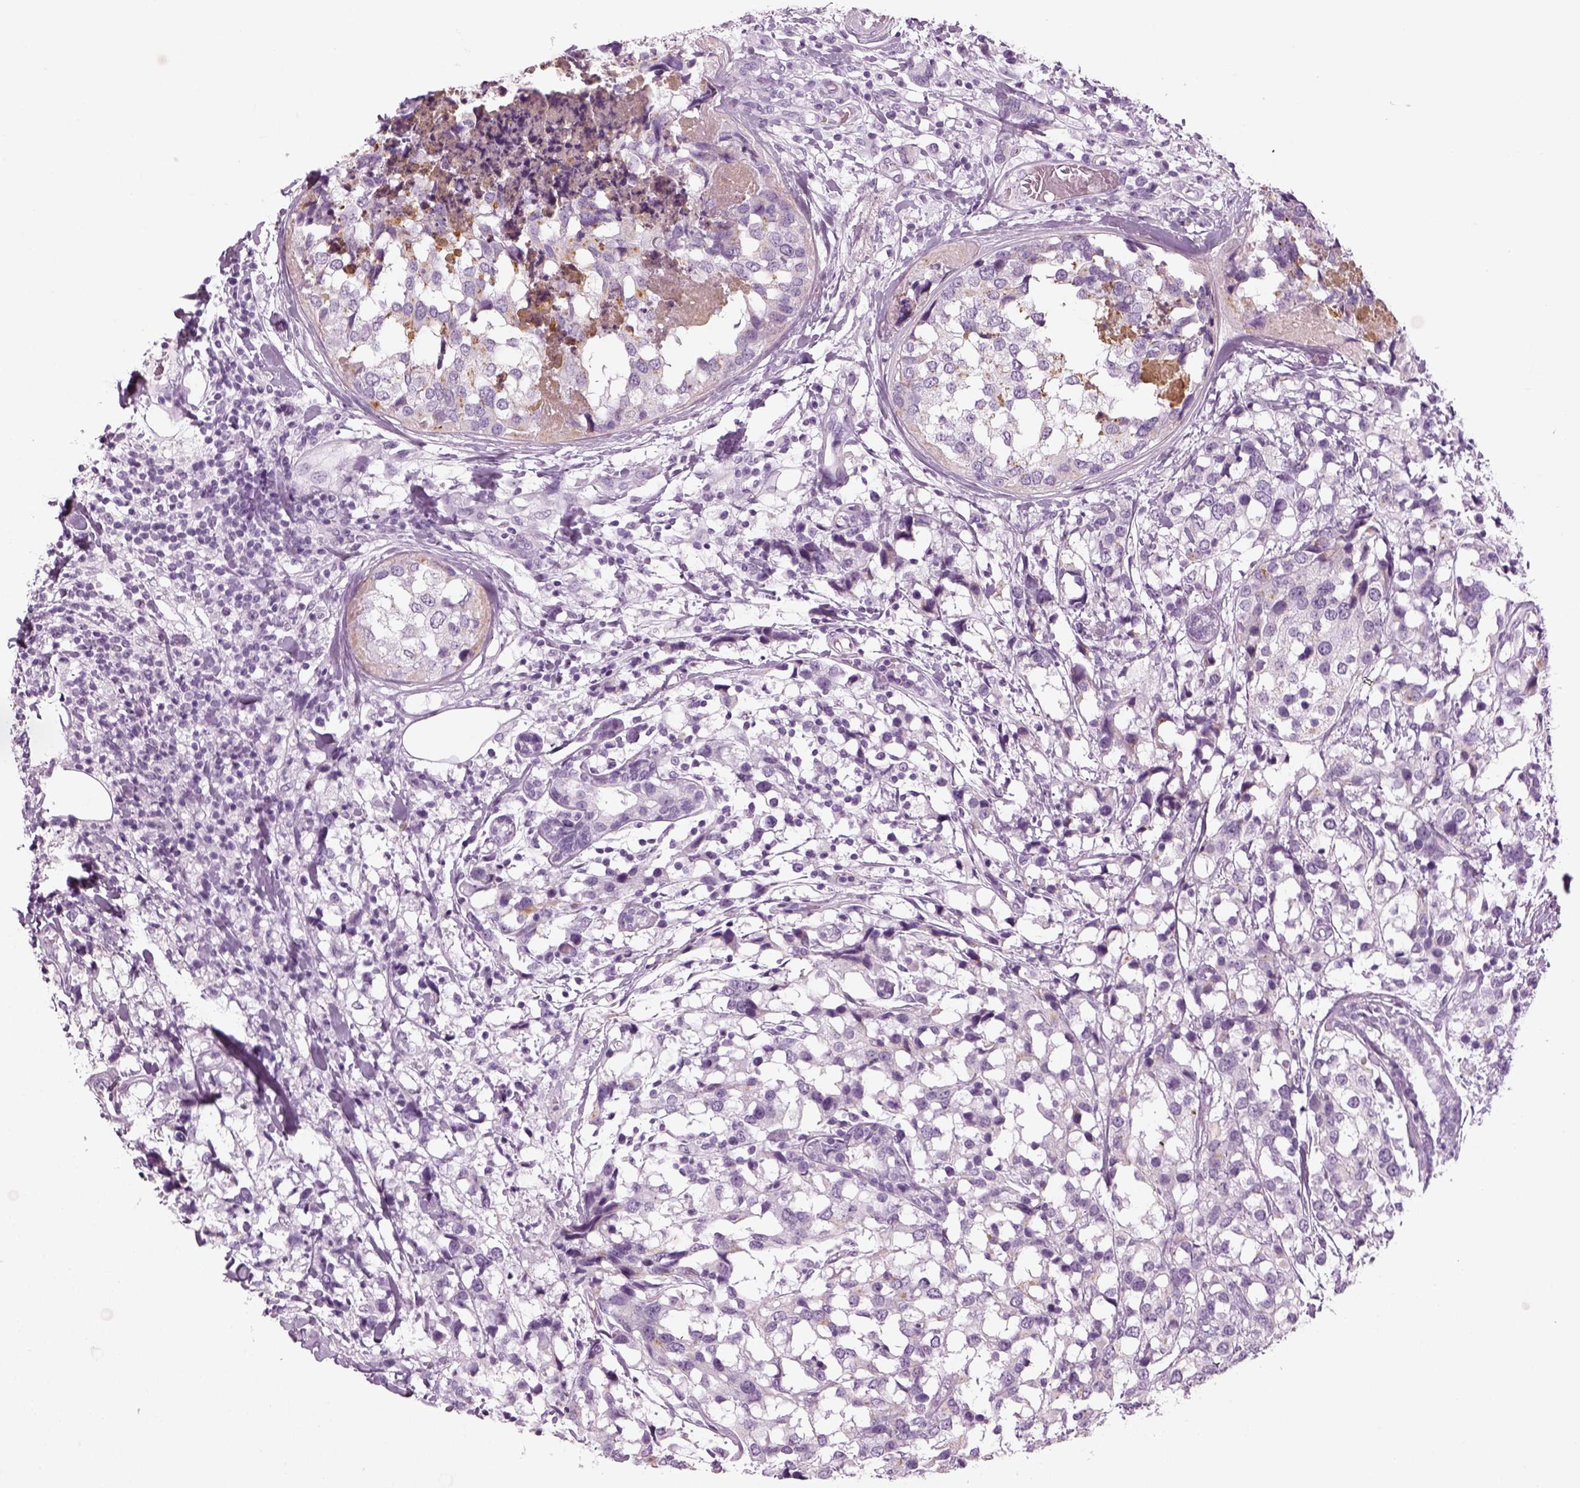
{"staining": {"intensity": "negative", "quantity": "none", "location": "none"}, "tissue": "breast cancer", "cell_type": "Tumor cells", "image_type": "cancer", "snomed": [{"axis": "morphology", "description": "Lobular carcinoma"}, {"axis": "topography", "description": "Breast"}], "caption": "Histopathology image shows no protein expression in tumor cells of breast lobular carcinoma tissue.", "gene": "SAG", "patient": {"sex": "female", "age": 59}}